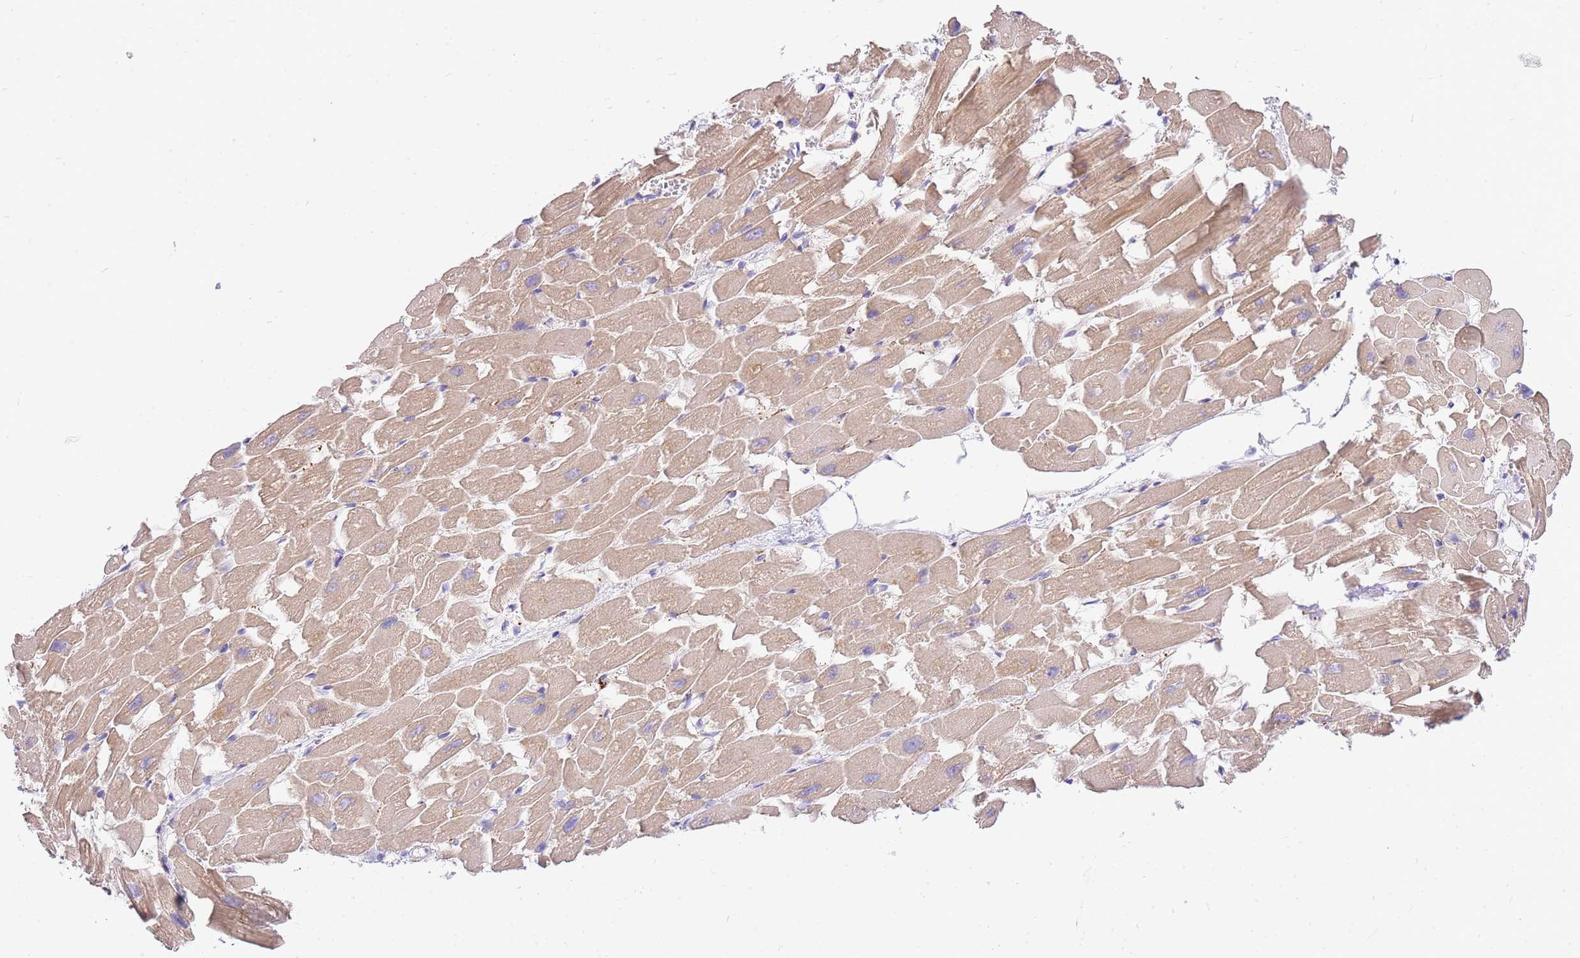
{"staining": {"intensity": "moderate", "quantity": ">75%", "location": "cytoplasmic/membranous"}, "tissue": "heart muscle", "cell_type": "Cardiomyocytes", "image_type": "normal", "snomed": [{"axis": "morphology", "description": "Normal tissue, NOS"}, {"axis": "topography", "description": "Heart"}], "caption": "Heart muscle was stained to show a protein in brown. There is medium levels of moderate cytoplasmic/membranous staining in approximately >75% of cardiomyocytes. The protein is stained brown, and the nuclei are stained in blue (DAB IHC with brightfield microscopy, high magnification).", "gene": "S100PBP", "patient": {"sex": "female", "age": 64}}